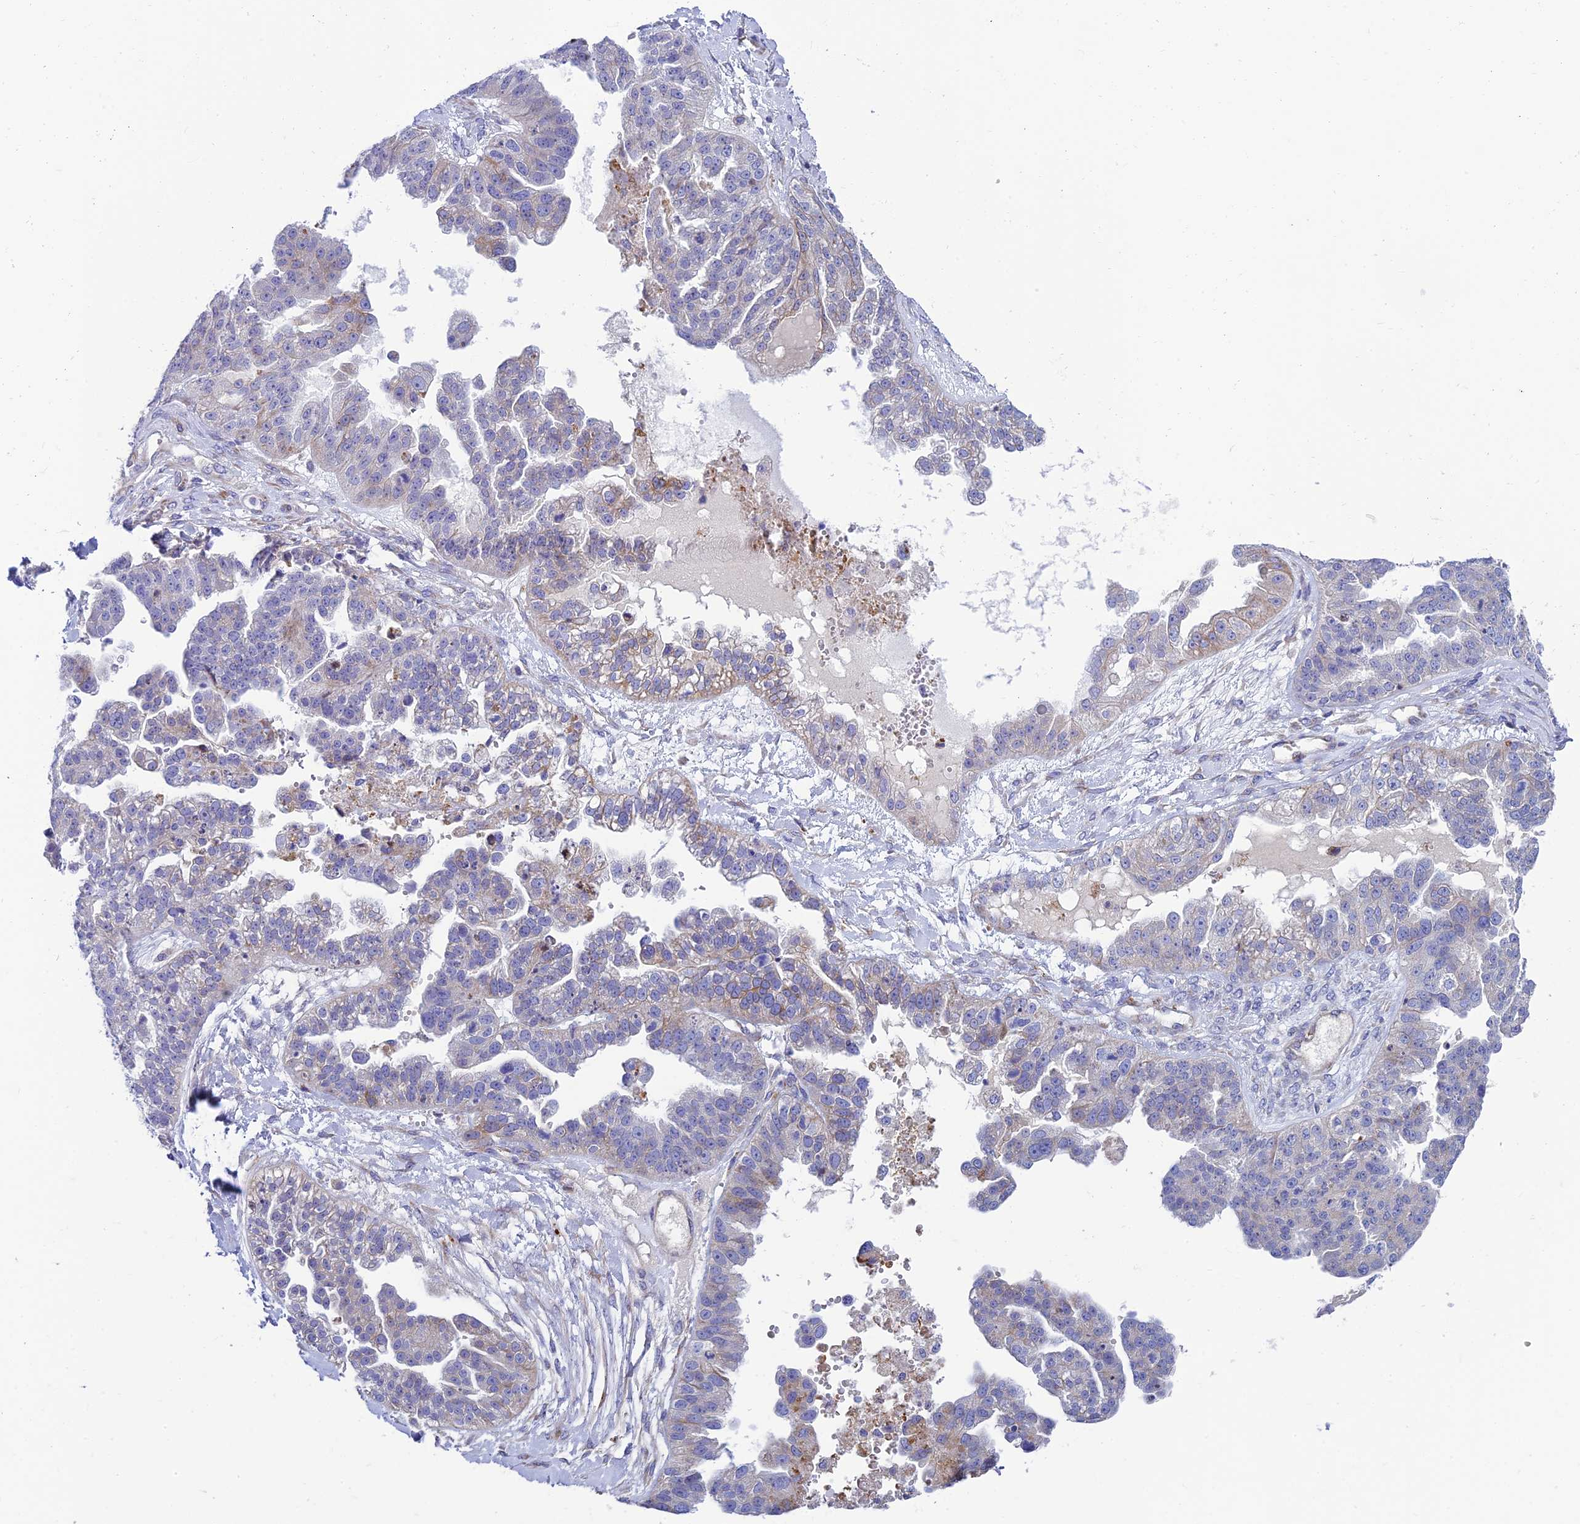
{"staining": {"intensity": "negative", "quantity": "none", "location": "none"}, "tissue": "ovarian cancer", "cell_type": "Tumor cells", "image_type": "cancer", "snomed": [{"axis": "morphology", "description": "Cystadenocarcinoma, serous, NOS"}, {"axis": "topography", "description": "Ovary"}], "caption": "Human ovarian serous cystadenocarcinoma stained for a protein using IHC shows no positivity in tumor cells.", "gene": "MACIR", "patient": {"sex": "female", "age": 58}}